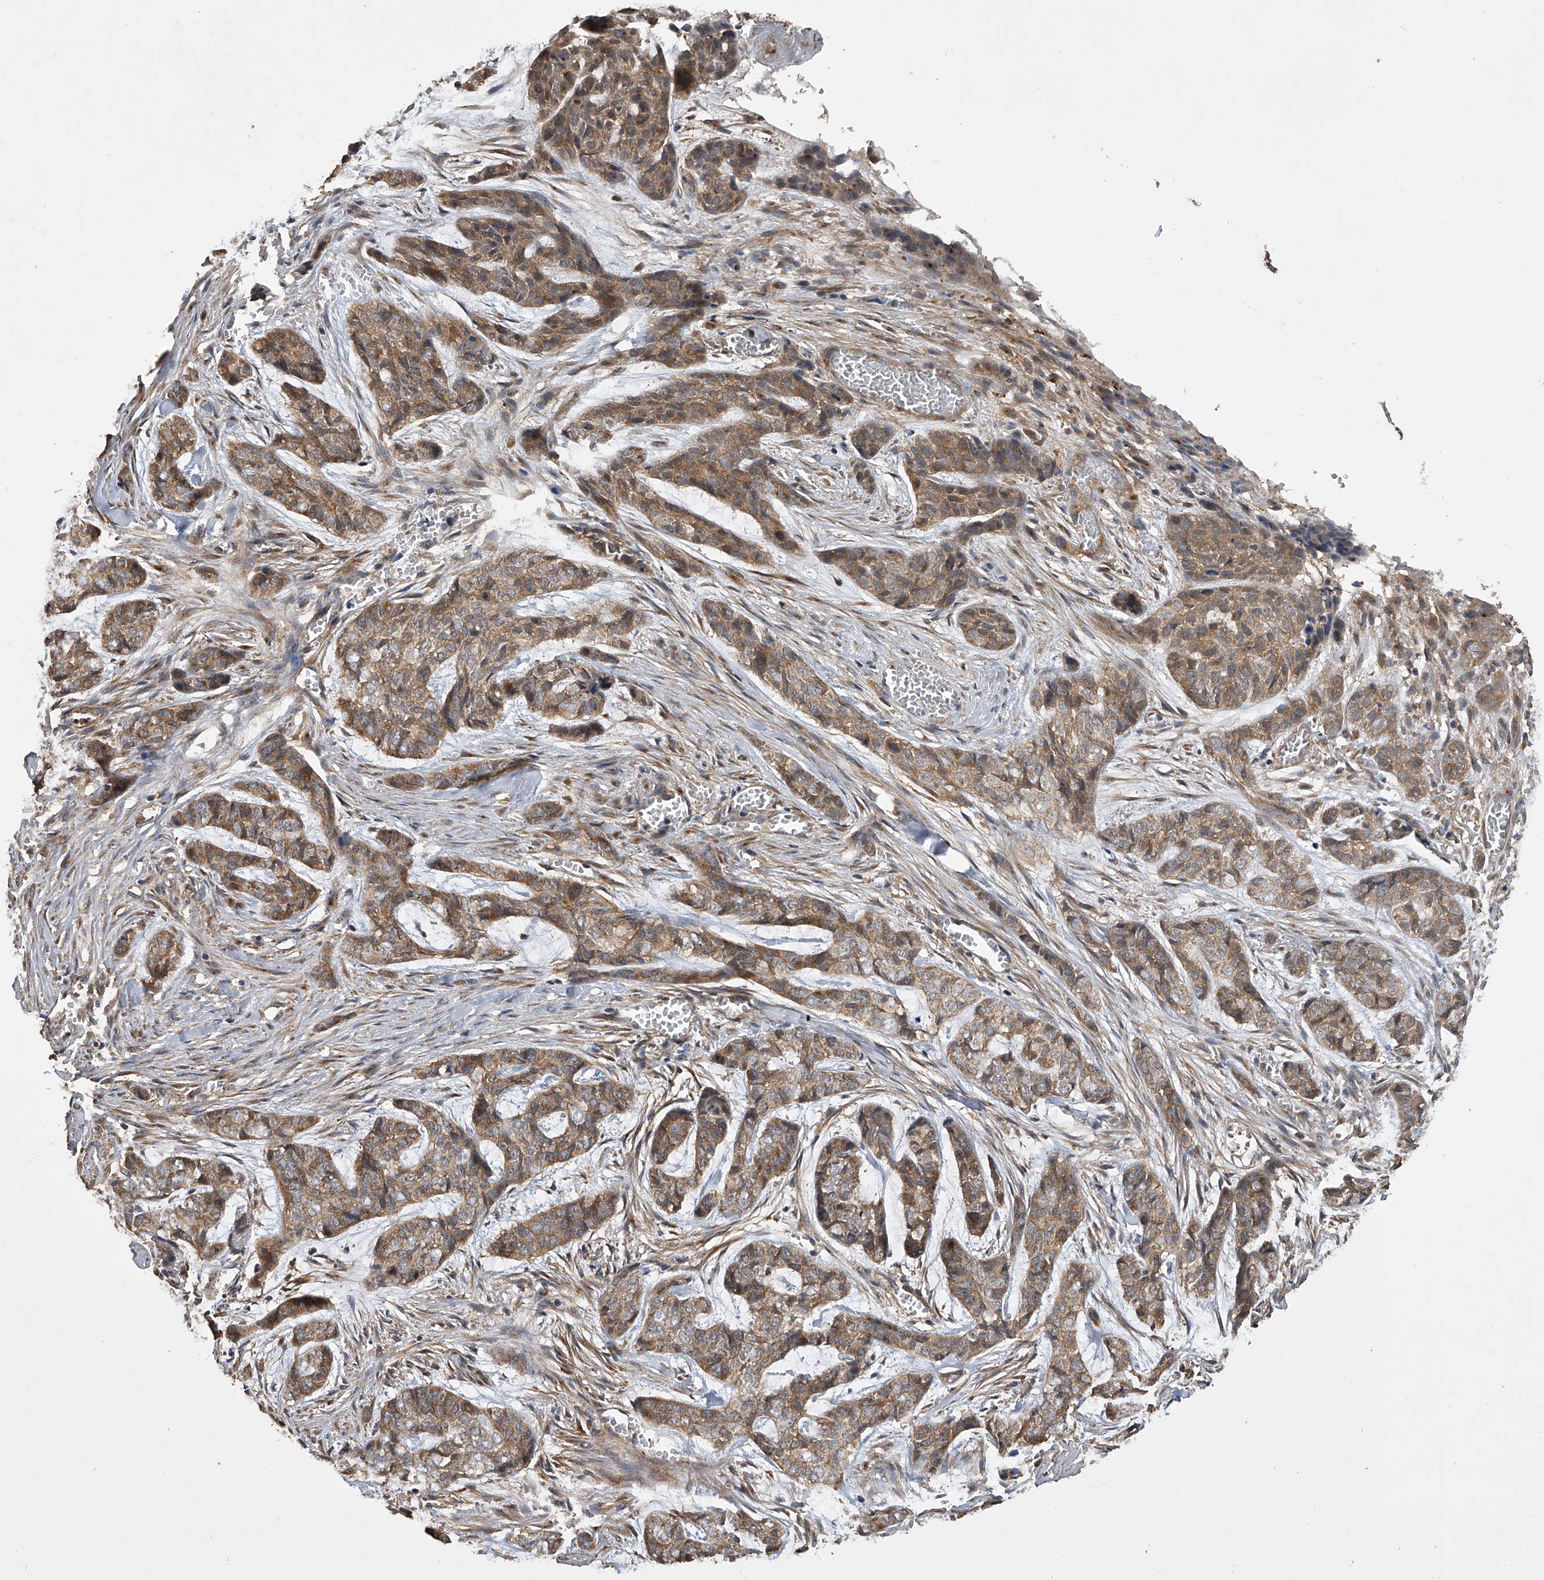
{"staining": {"intensity": "moderate", "quantity": "25%-75%", "location": "cytoplasmic/membranous"}, "tissue": "skin cancer", "cell_type": "Tumor cells", "image_type": "cancer", "snomed": [{"axis": "morphology", "description": "Basal cell carcinoma"}, {"axis": "topography", "description": "Skin"}], "caption": "An immunohistochemistry image of tumor tissue is shown. Protein staining in brown shows moderate cytoplasmic/membranous positivity in basal cell carcinoma (skin) within tumor cells. (DAB IHC, brown staining for protein, blue staining for nuclei).", "gene": "PTPRA", "patient": {"sex": "female", "age": 64}}